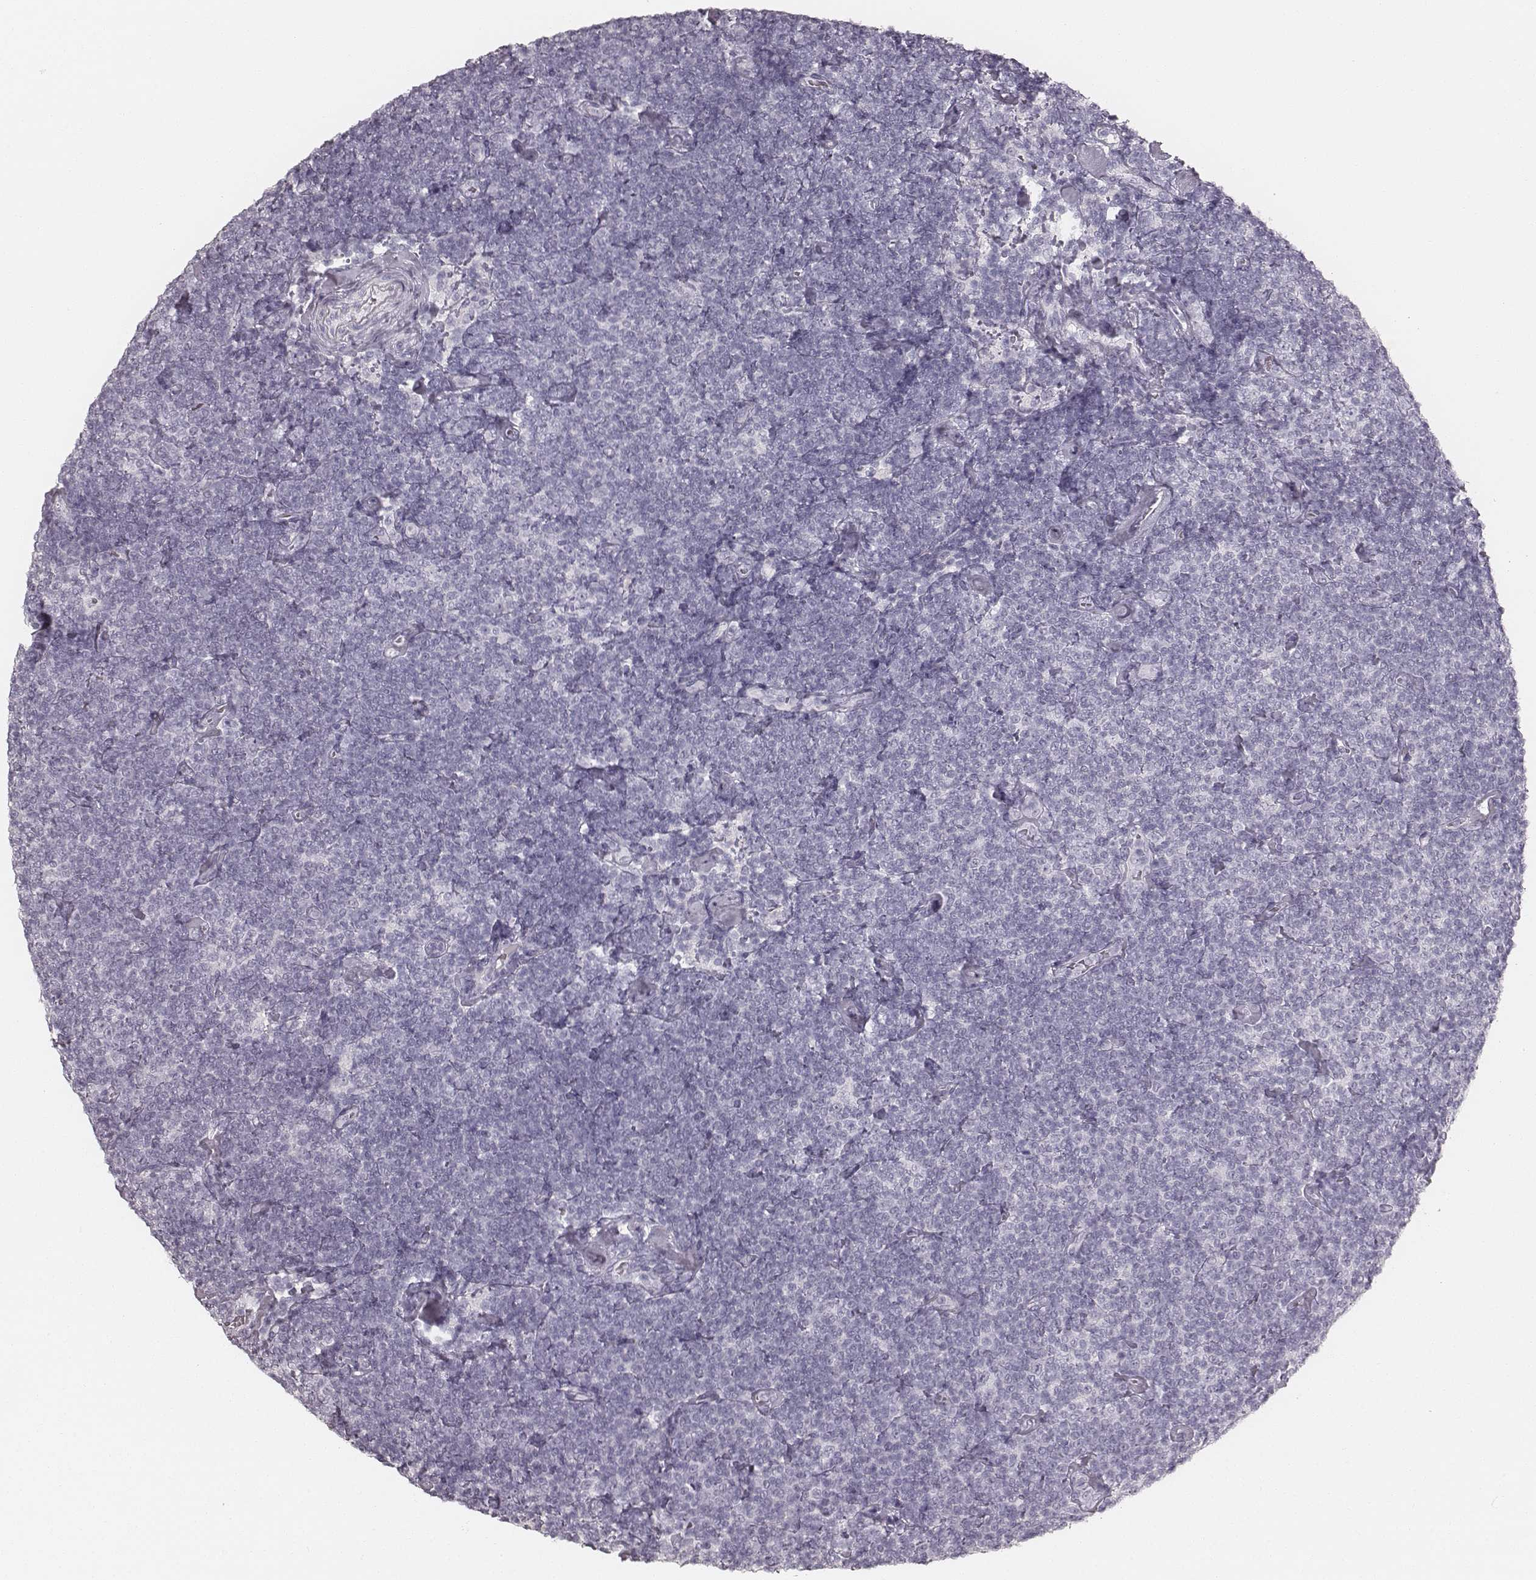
{"staining": {"intensity": "negative", "quantity": "none", "location": "none"}, "tissue": "lymphoma", "cell_type": "Tumor cells", "image_type": "cancer", "snomed": [{"axis": "morphology", "description": "Malignant lymphoma, non-Hodgkin's type, Low grade"}, {"axis": "topography", "description": "Lymph node"}], "caption": "Immunohistochemistry micrograph of neoplastic tissue: malignant lymphoma, non-Hodgkin's type (low-grade) stained with DAB (3,3'-diaminobenzidine) displays no significant protein positivity in tumor cells.", "gene": "KRT34", "patient": {"sex": "male", "age": 81}}